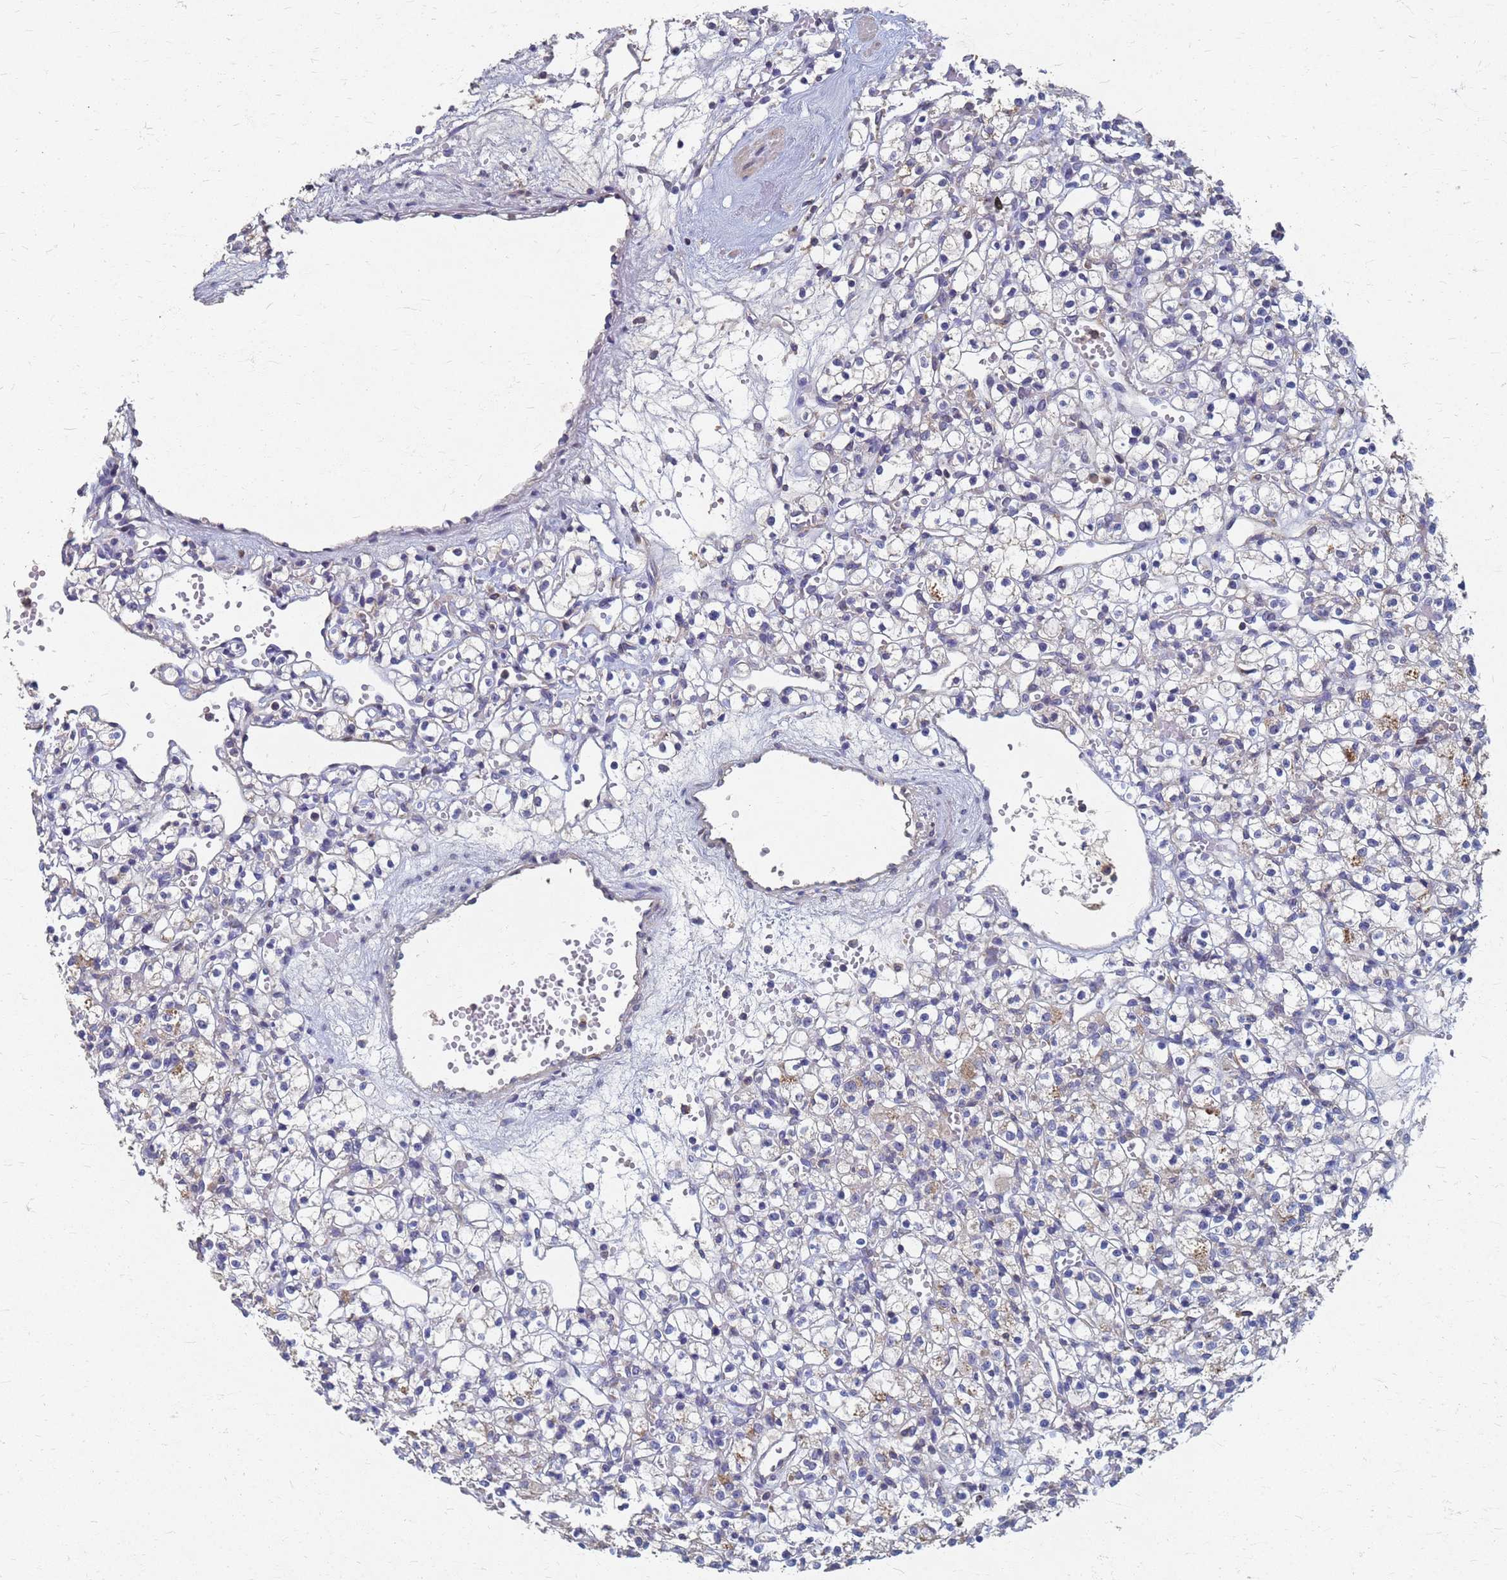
{"staining": {"intensity": "negative", "quantity": "none", "location": "none"}, "tissue": "renal cancer", "cell_type": "Tumor cells", "image_type": "cancer", "snomed": [{"axis": "morphology", "description": "Adenocarcinoma, NOS"}, {"axis": "topography", "description": "Kidney"}], "caption": "IHC of human renal cancer reveals no expression in tumor cells. Brightfield microscopy of immunohistochemistry (IHC) stained with DAB (3,3'-diaminobenzidine) (brown) and hematoxylin (blue), captured at high magnification.", "gene": "KRCC1", "patient": {"sex": "female", "age": 59}}